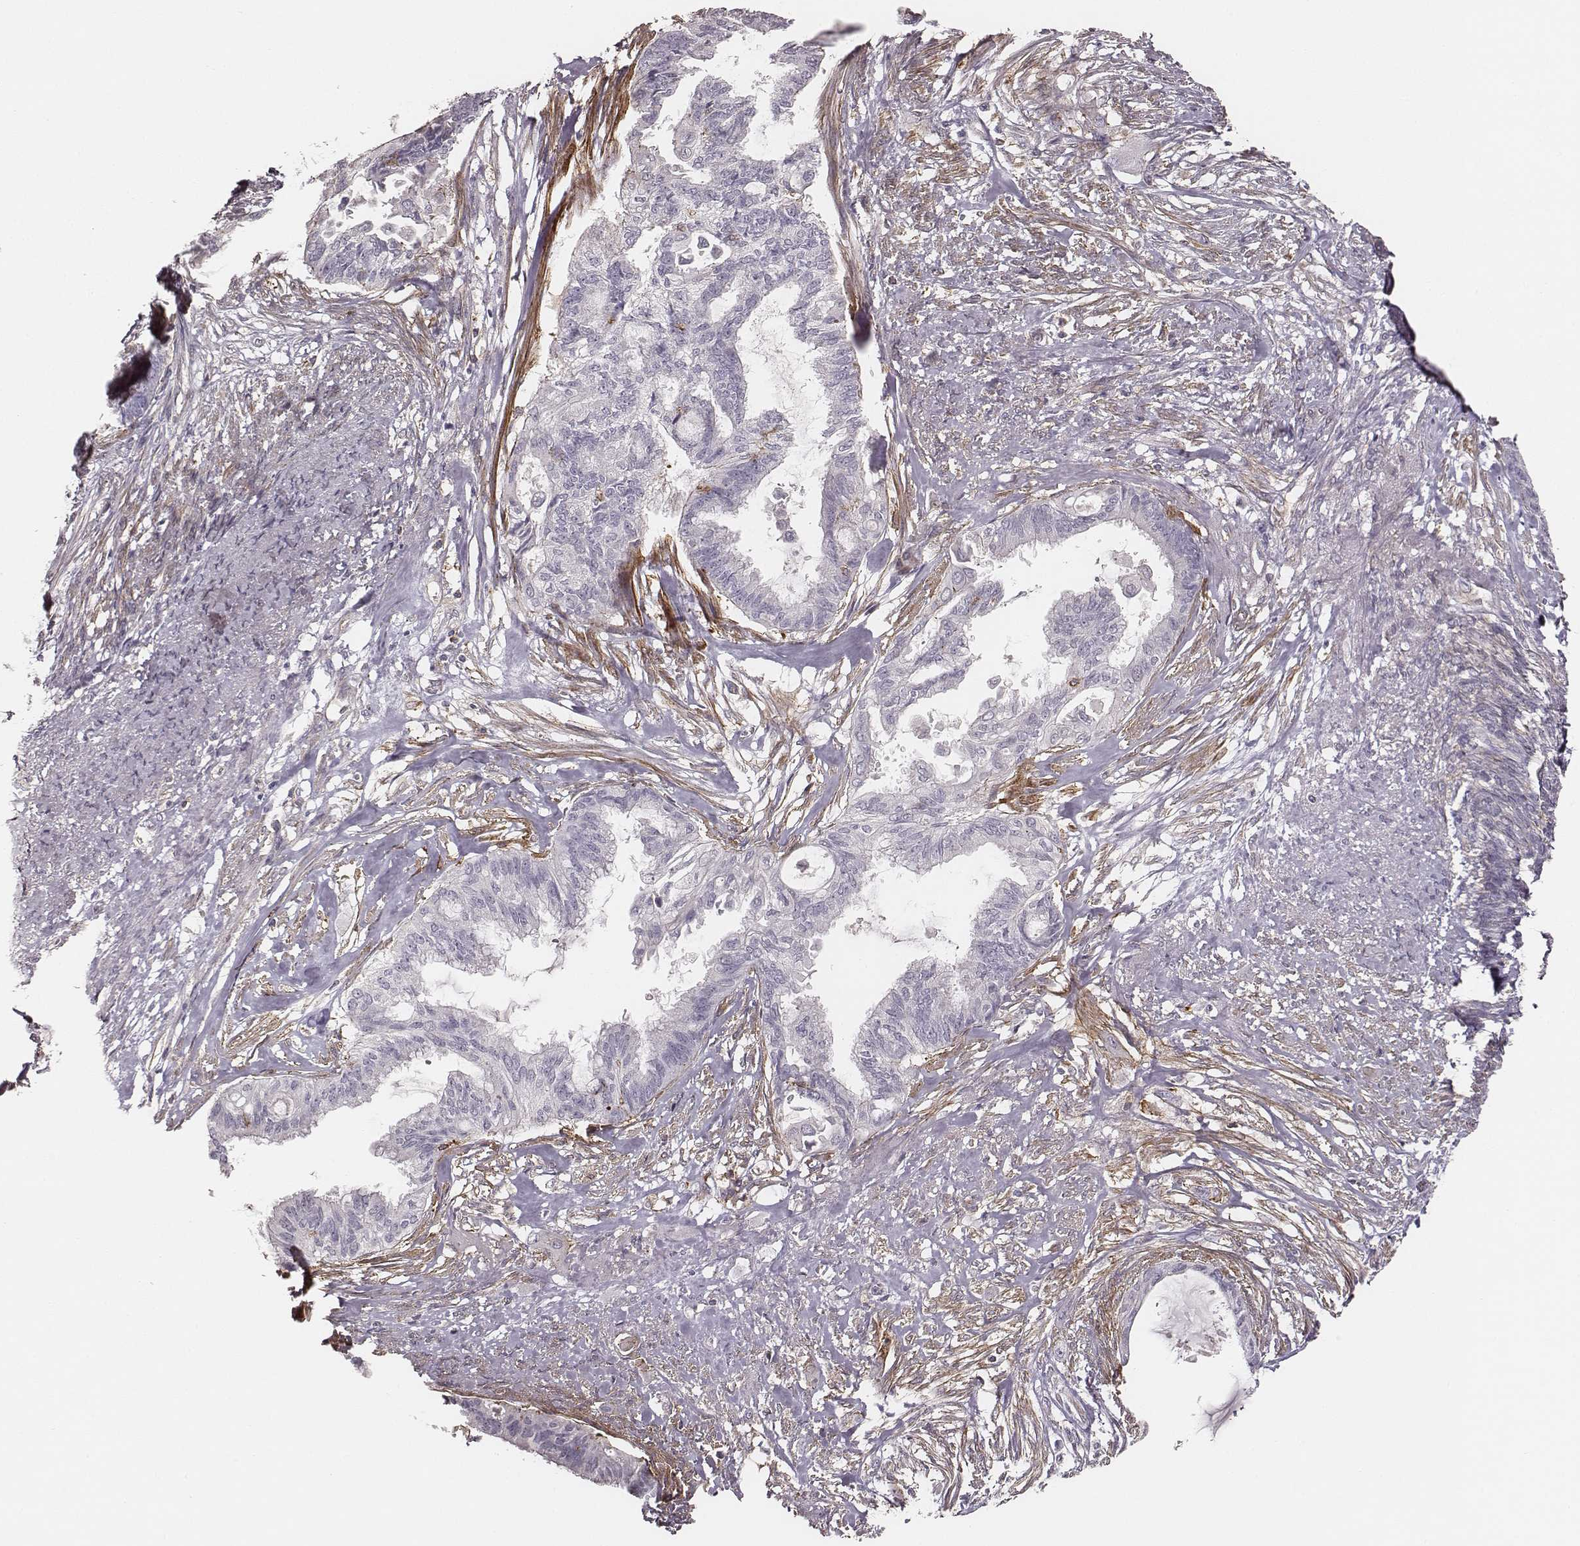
{"staining": {"intensity": "negative", "quantity": "none", "location": "none"}, "tissue": "endometrial cancer", "cell_type": "Tumor cells", "image_type": "cancer", "snomed": [{"axis": "morphology", "description": "Adenocarcinoma, NOS"}, {"axis": "topography", "description": "Endometrium"}], "caption": "DAB (3,3'-diaminobenzidine) immunohistochemical staining of human endometrial cancer (adenocarcinoma) displays no significant expression in tumor cells.", "gene": "ZYX", "patient": {"sex": "female", "age": 86}}